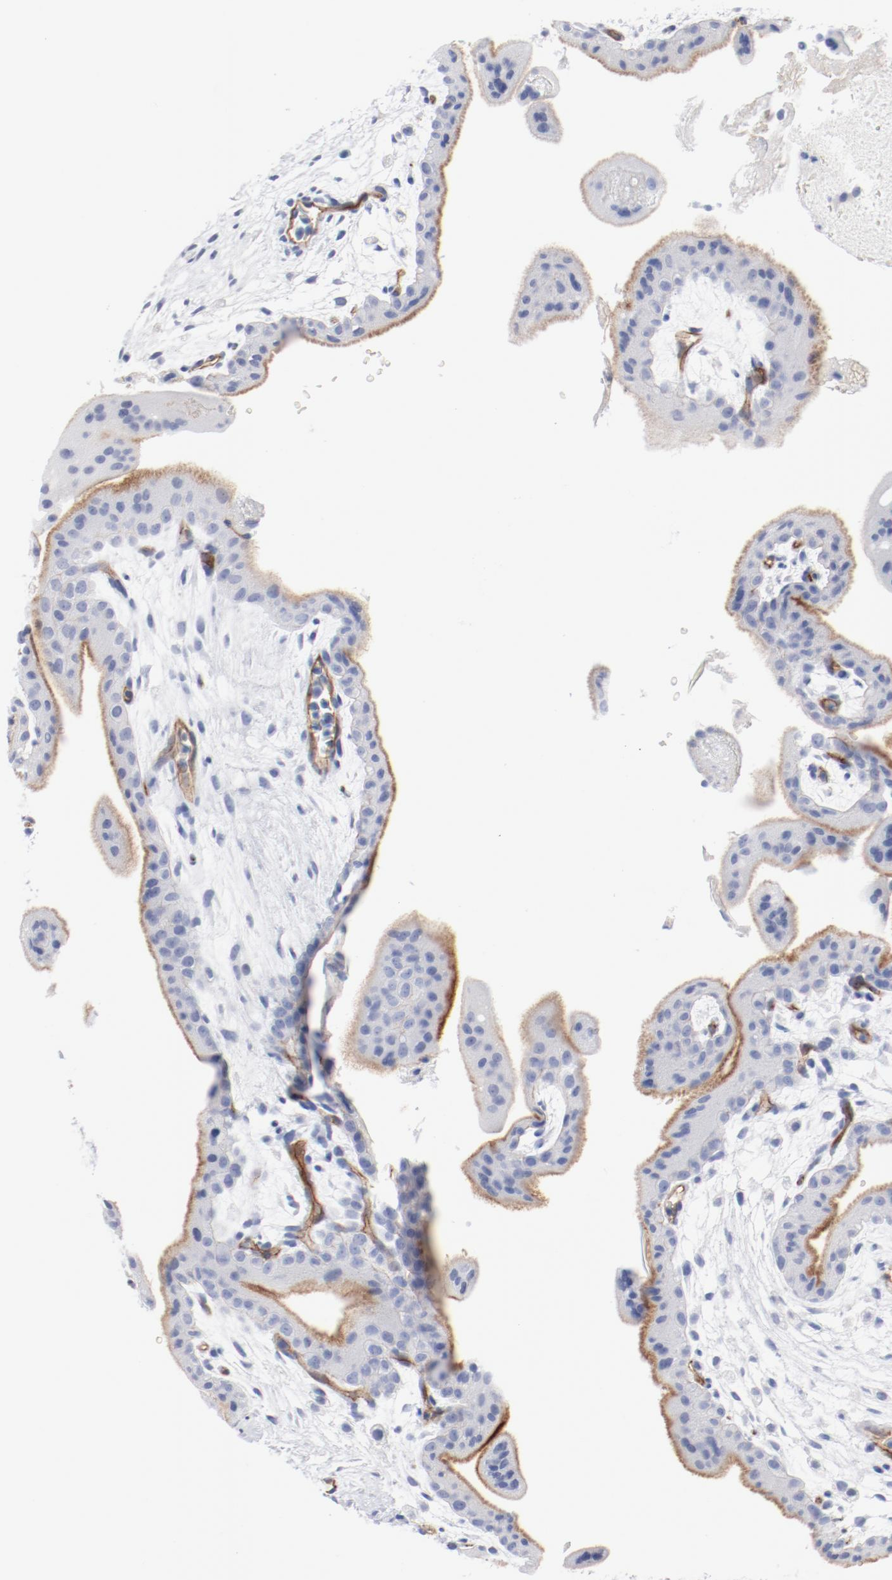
{"staining": {"intensity": "moderate", "quantity": "25%-75%", "location": "cytoplasmic/membranous"}, "tissue": "placenta", "cell_type": "Decidual cells", "image_type": "normal", "snomed": [{"axis": "morphology", "description": "Normal tissue, NOS"}, {"axis": "topography", "description": "Placenta"}], "caption": "A brown stain highlights moderate cytoplasmic/membranous staining of a protein in decidual cells of unremarkable human placenta. Using DAB (3,3'-diaminobenzidine) (brown) and hematoxylin (blue) stains, captured at high magnification using brightfield microscopy.", "gene": "SHANK3", "patient": {"sex": "female", "age": 35}}